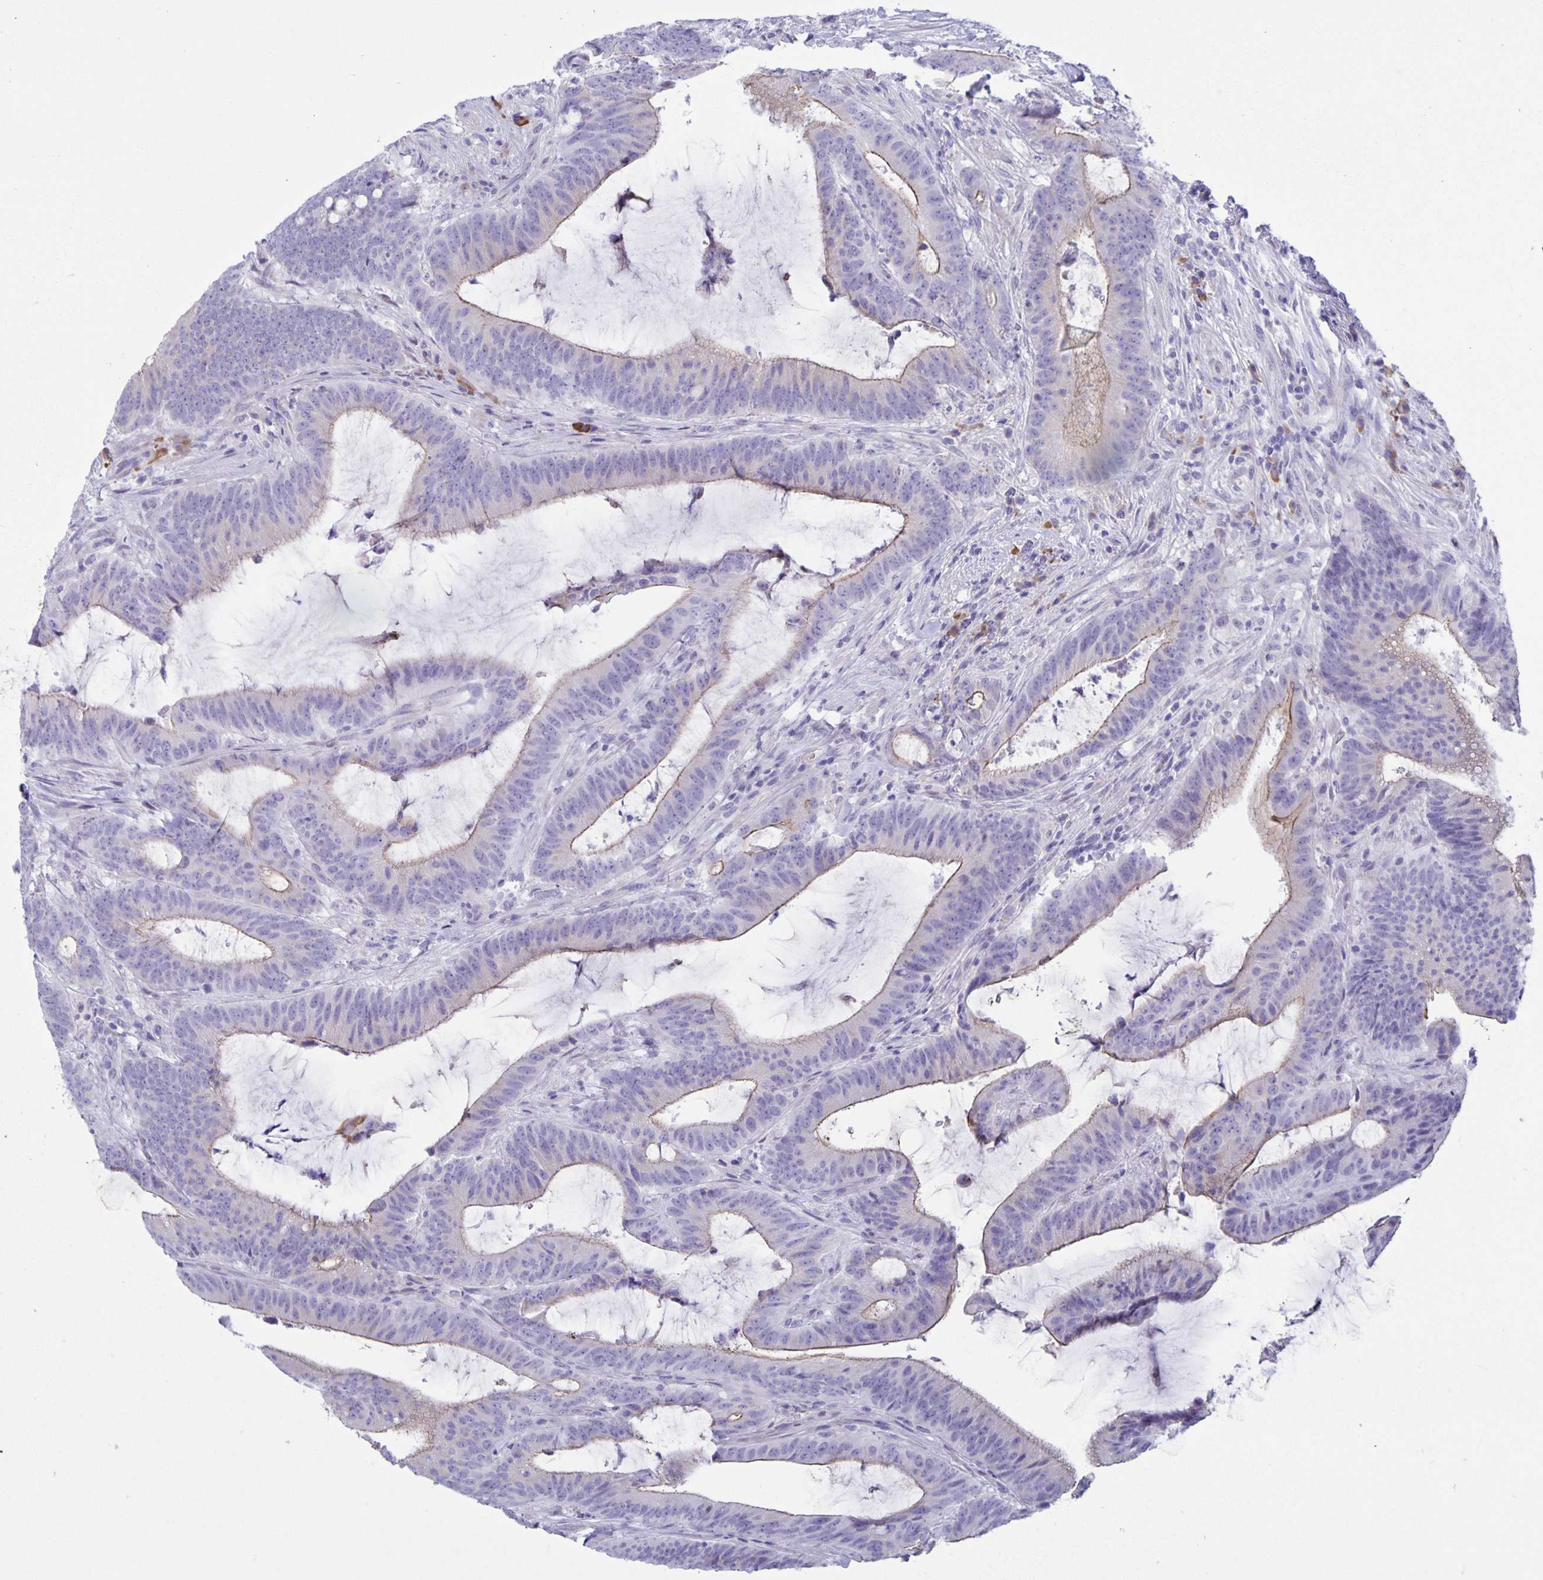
{"staining": {"intensity": "weak", "quantity": "<25%", "location": "cytoplasmic/membranous"}, "tissue": "colorectal cancer", "cell_type": "Tumor cells", "image_type": "cancer", "snomed": [{"axis": "morphology", "description": "Adenocarcinoma, NOS"}, {"axis": "topography", "description": "Colon"}], "caption": "Immunohistochemistry of adenocarcinoma (colorectal) exhibits no positivity in tumor cells.", "gene": "ERMN", "patient": {"sex": "female", "age": 43}}